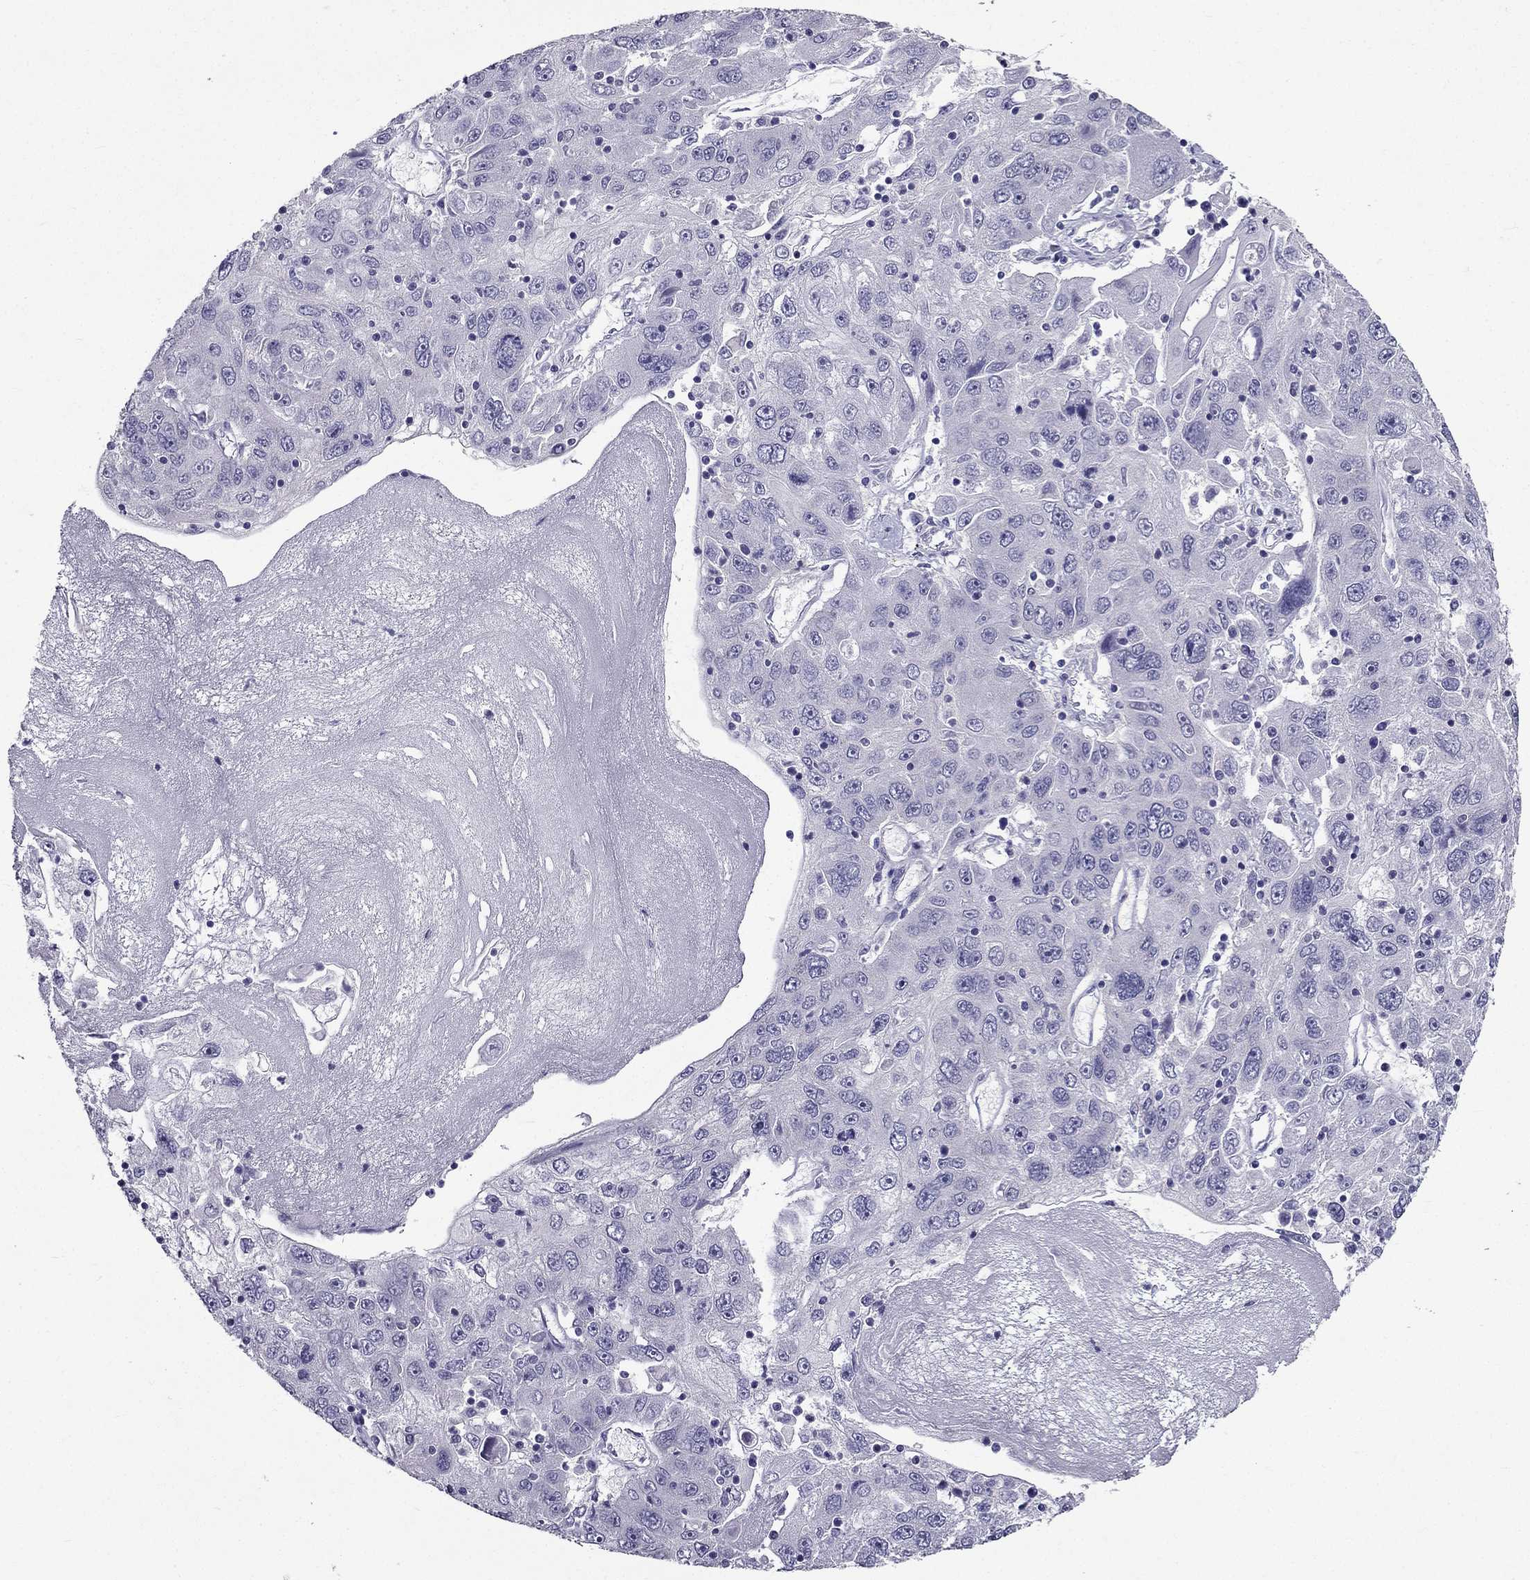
{"staining": {"intensity": "negative", "quantity": "none", "location": "none"}, "tissue": "stomach cancer", "cell_type": "Tumor cells", "image_type": "cancer", "snomed": [{"axis": "morphology", "description": "Adenocarcinoma, NOS"}, {"axis": "topography", "description": "Stomach"}], "caption": "Stomach cancer (adenocarcinoma) was stained to show a protein in brown. There is no significant positivity in tumor cells.", "gene": "AAK1", "patient": {"sex": "male", "age": 56}}